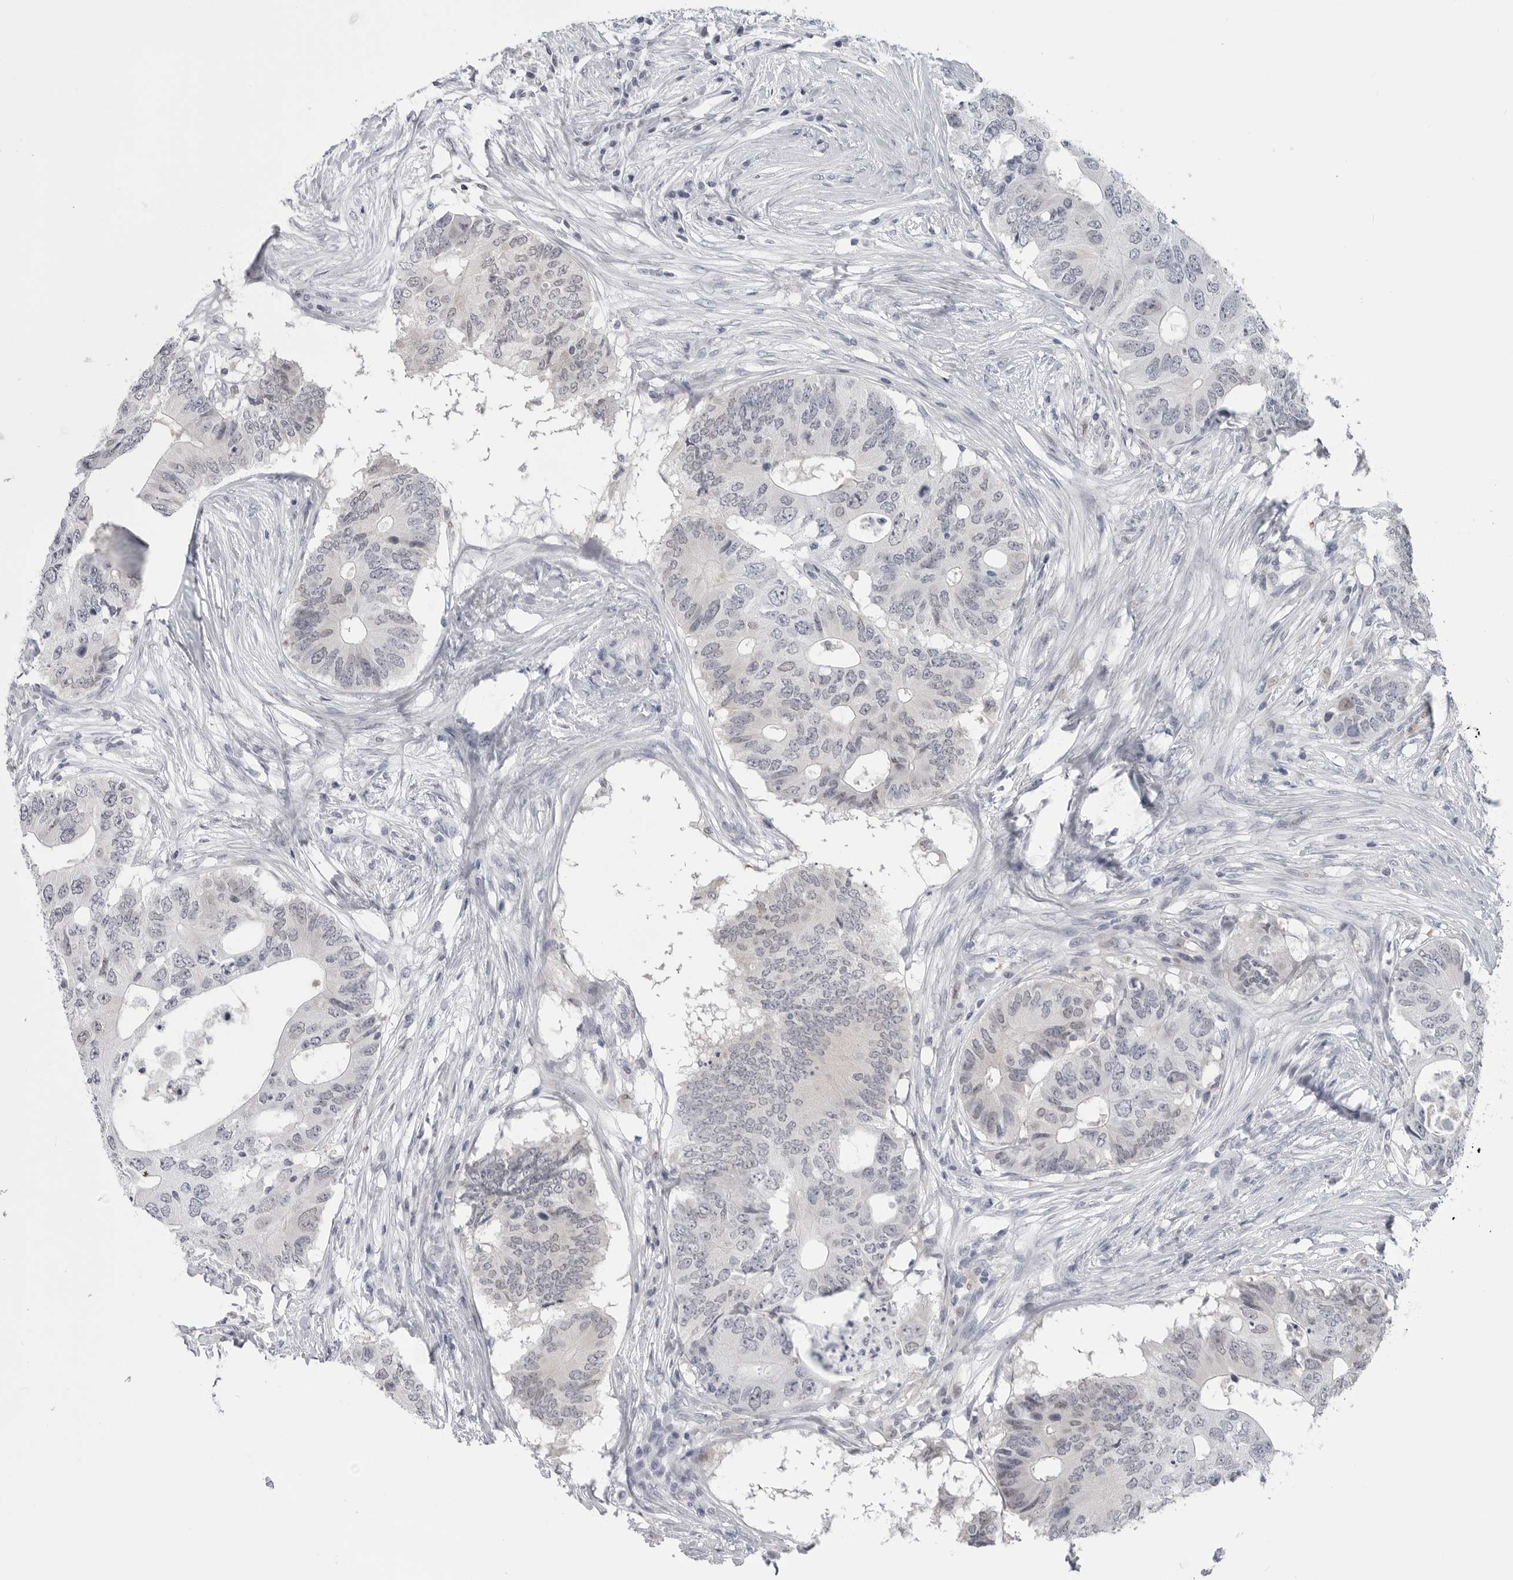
{"staining": {"intensity": "negative", "quantity": "none", "location": "none"}, "tissue": "colorectal cancer", "cell_type": "Tumor cells", "image_type": "cancer", "snomed": [{"axis": "morphology", "description": "Adenocarcinoma, NOS"}, {"axis": "topography", "description": "Colon"}], "caption": "This is an immunohistochemistry (IHC) micrograph of colorectal cancer (adenocarcinoma). There is no positivity in tumor cells.", "gene": "PNPO", "patient": {"sex": "male", "age": 71}}